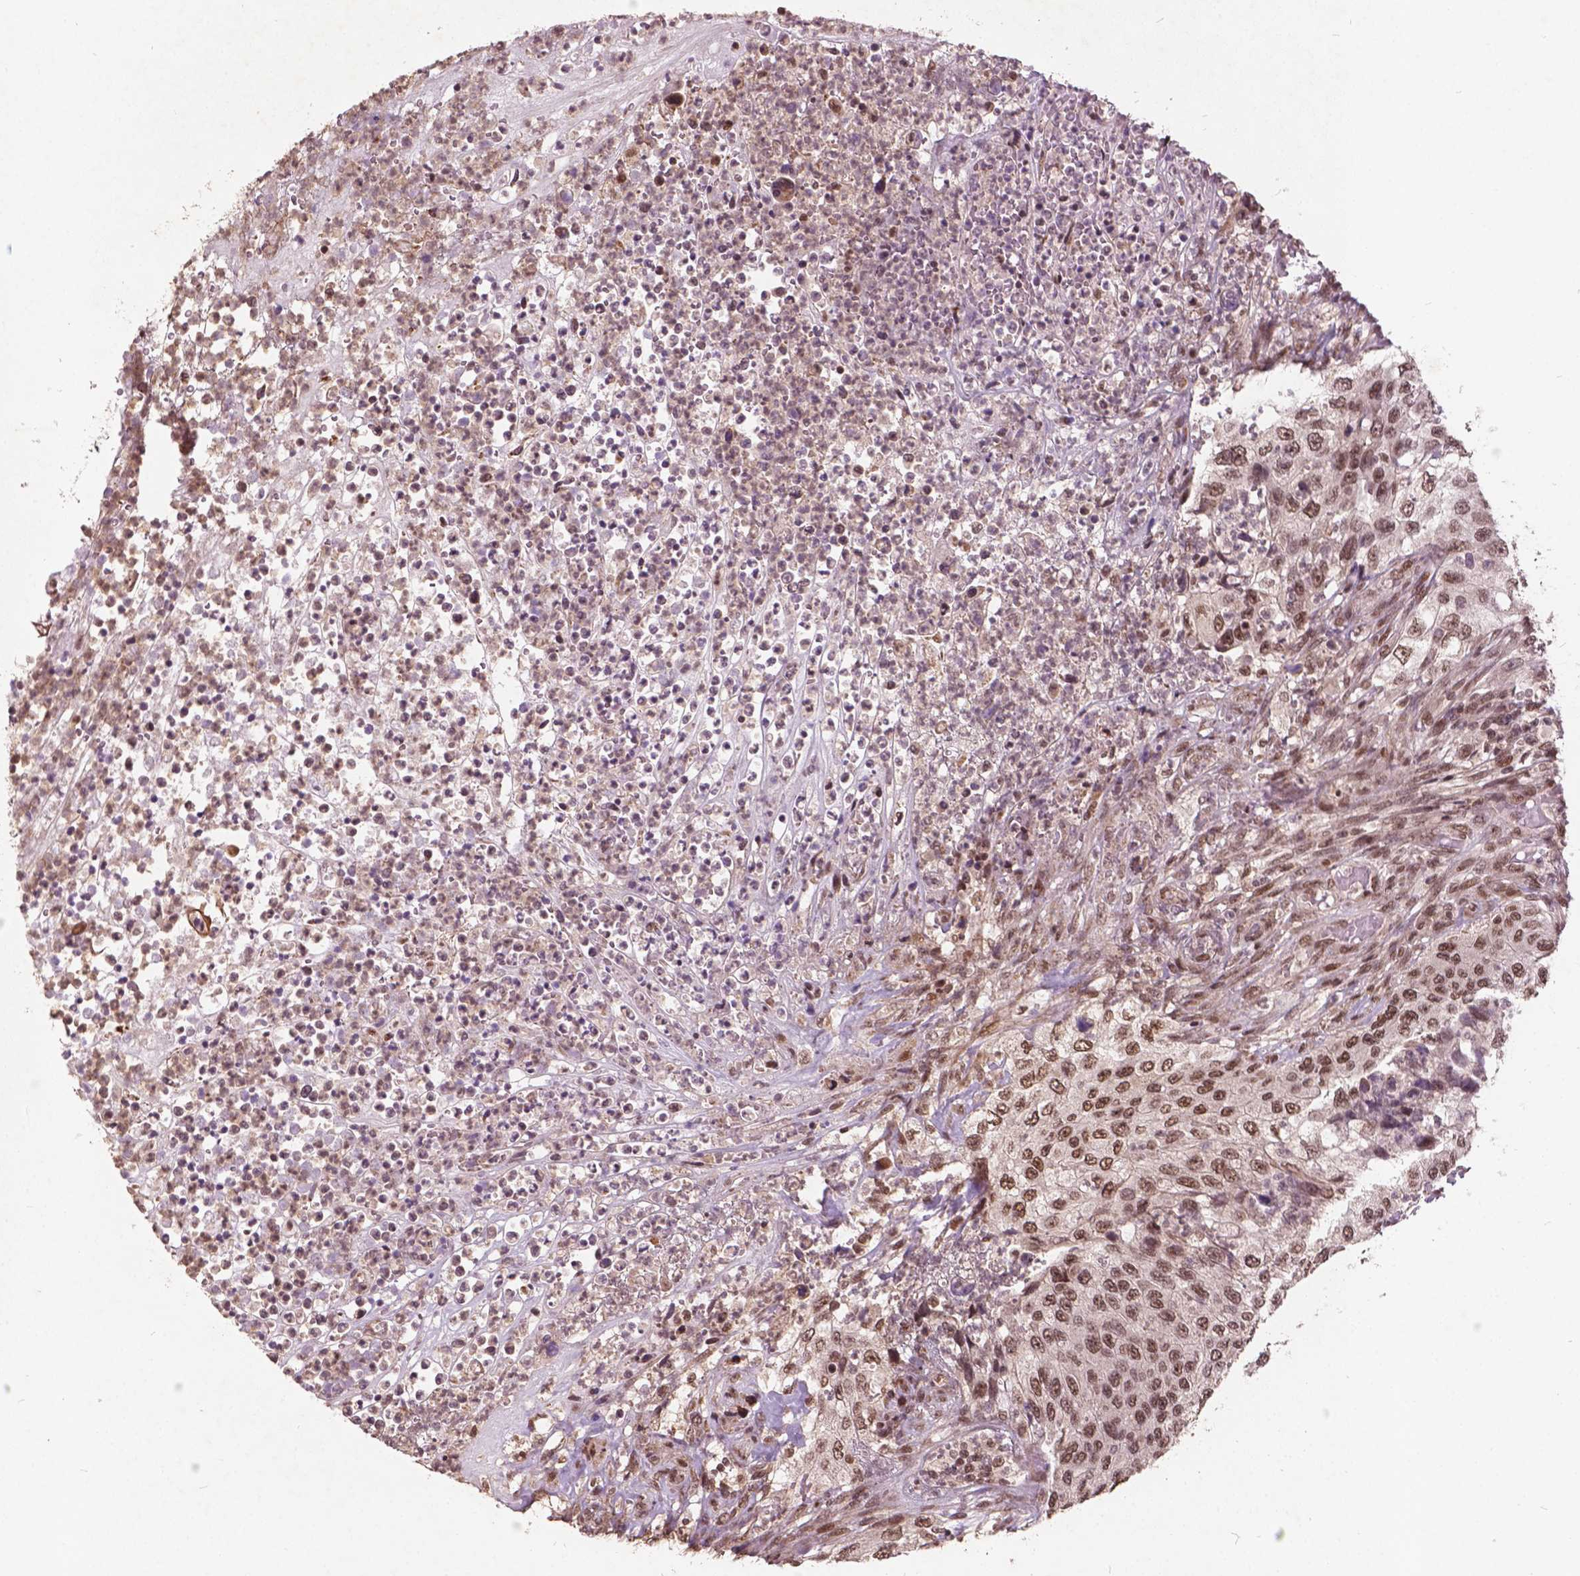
{"staining": {"intensity": "moderate", "quantity": ">75%", "location": "nuclear"}, "tissue": "urothelial cancer", "cell_type": "Tumor cells", "image_type": "cancer", "snomed": [{"axis": "morphology", "description": "Urothelial carcinoma, High grade"}, {"axis": "topography", "description": "Urinary bladder"}], "caption": "Urothelial carcinoma (high-grade) stained with a protein marker reveals moderate staining in tumor cells.", "gene": "GPS2", "patient": {"sex": "female", "age": 60}}